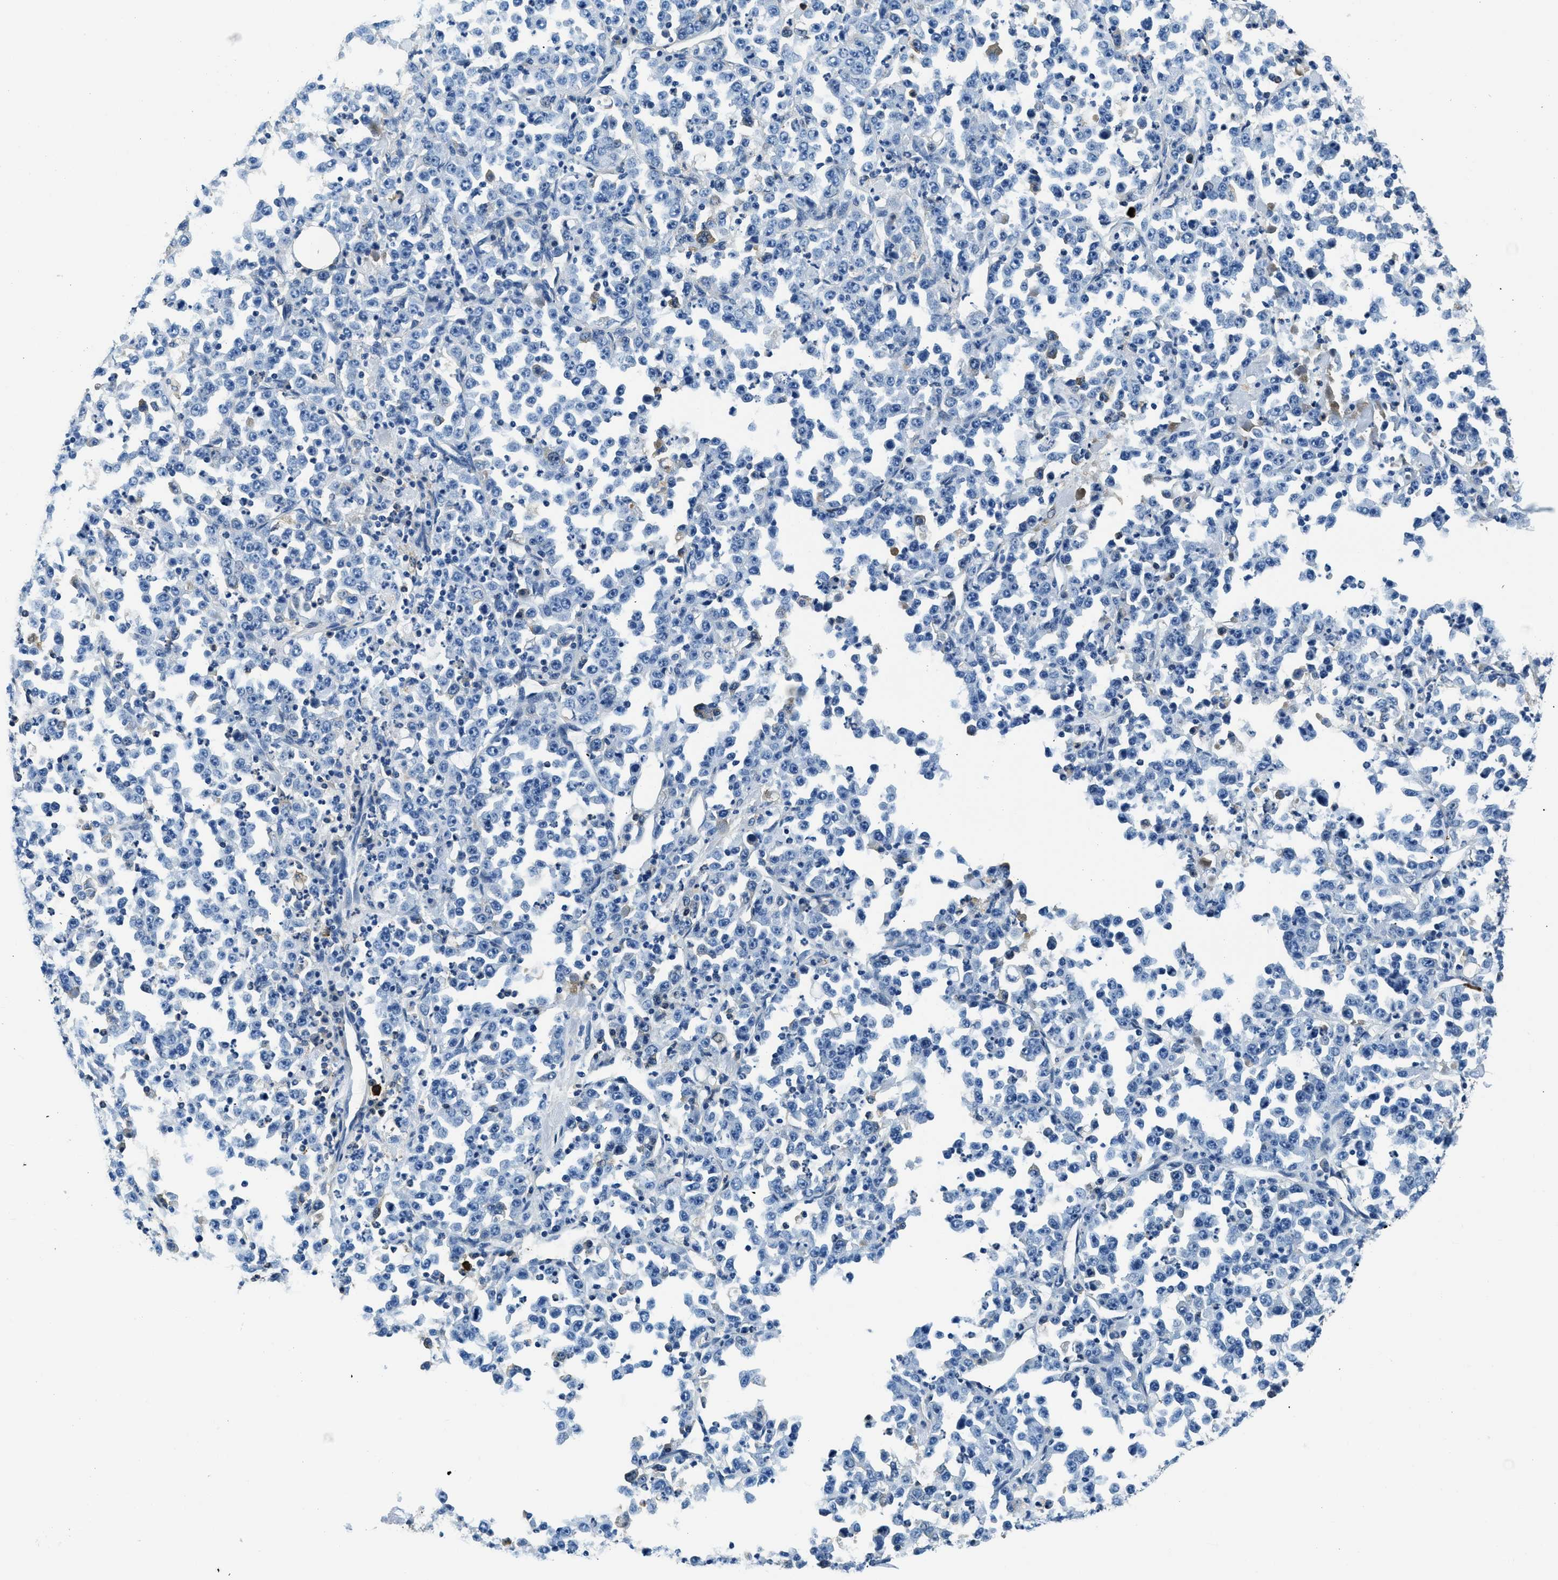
{"staining": {"intensity": "negative", "quantity": "none", "location": "none"}, "tissue": "stomach cancer", "cell_type": "Tumor cells", "image_type": "cancer", "snomed": [{"axis": "morphology", "description": "Normal tissue, NOS"}, {"axis": "morphology", "description": "Adenocarcinoma, NOS"}, {"axis": "topography", "description": "Stomach, upper"}, {"axis": "topography", "description": "Stomach"}], "caption": "IHC of stomach cancer (adenocarcinoma) displays no positivity in tumor cells.", "gene": "TMEM186", "patient": {"sex": "male", "age": 59}}